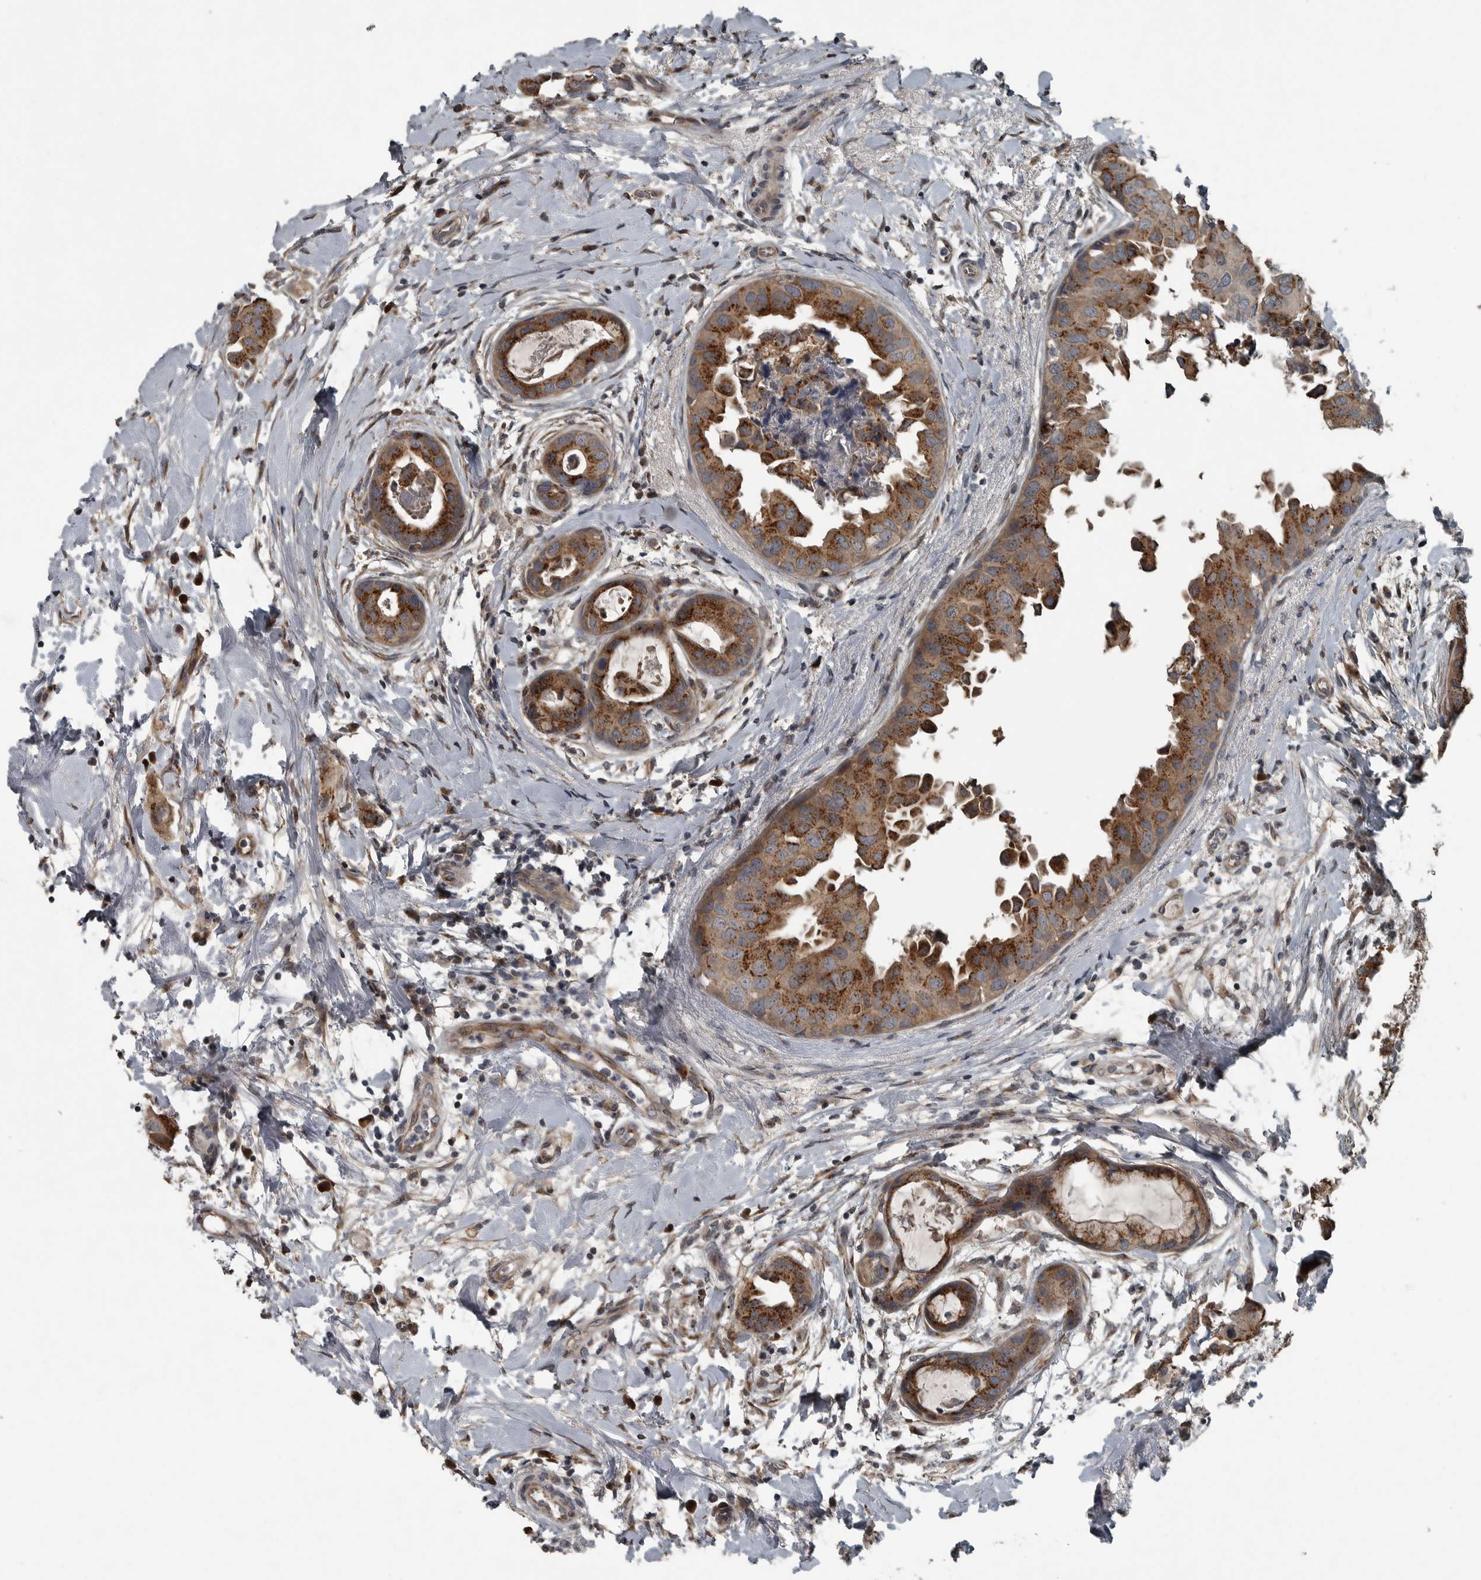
{"staining": {"intensity": "strong", "quantity": ">75%", "location": "cytoplasmic/membranous"}, "tissue": "breast cancer", "cell_type": "Tumor cells", "image_type": "cancer", "snomed": [{"axis": "morphology", "description": "Duct carcinoma"}, {"axis": "topography", "description": "Breast"}], "caption": "Human intraductal carcinoma (breast) stained with a brown dye reveals strong cytoplasmic/membranous positive expression in about >75% of tumor cells.", "gene": "ZNF345", "patient": {"sex": "female", "age": 40}}